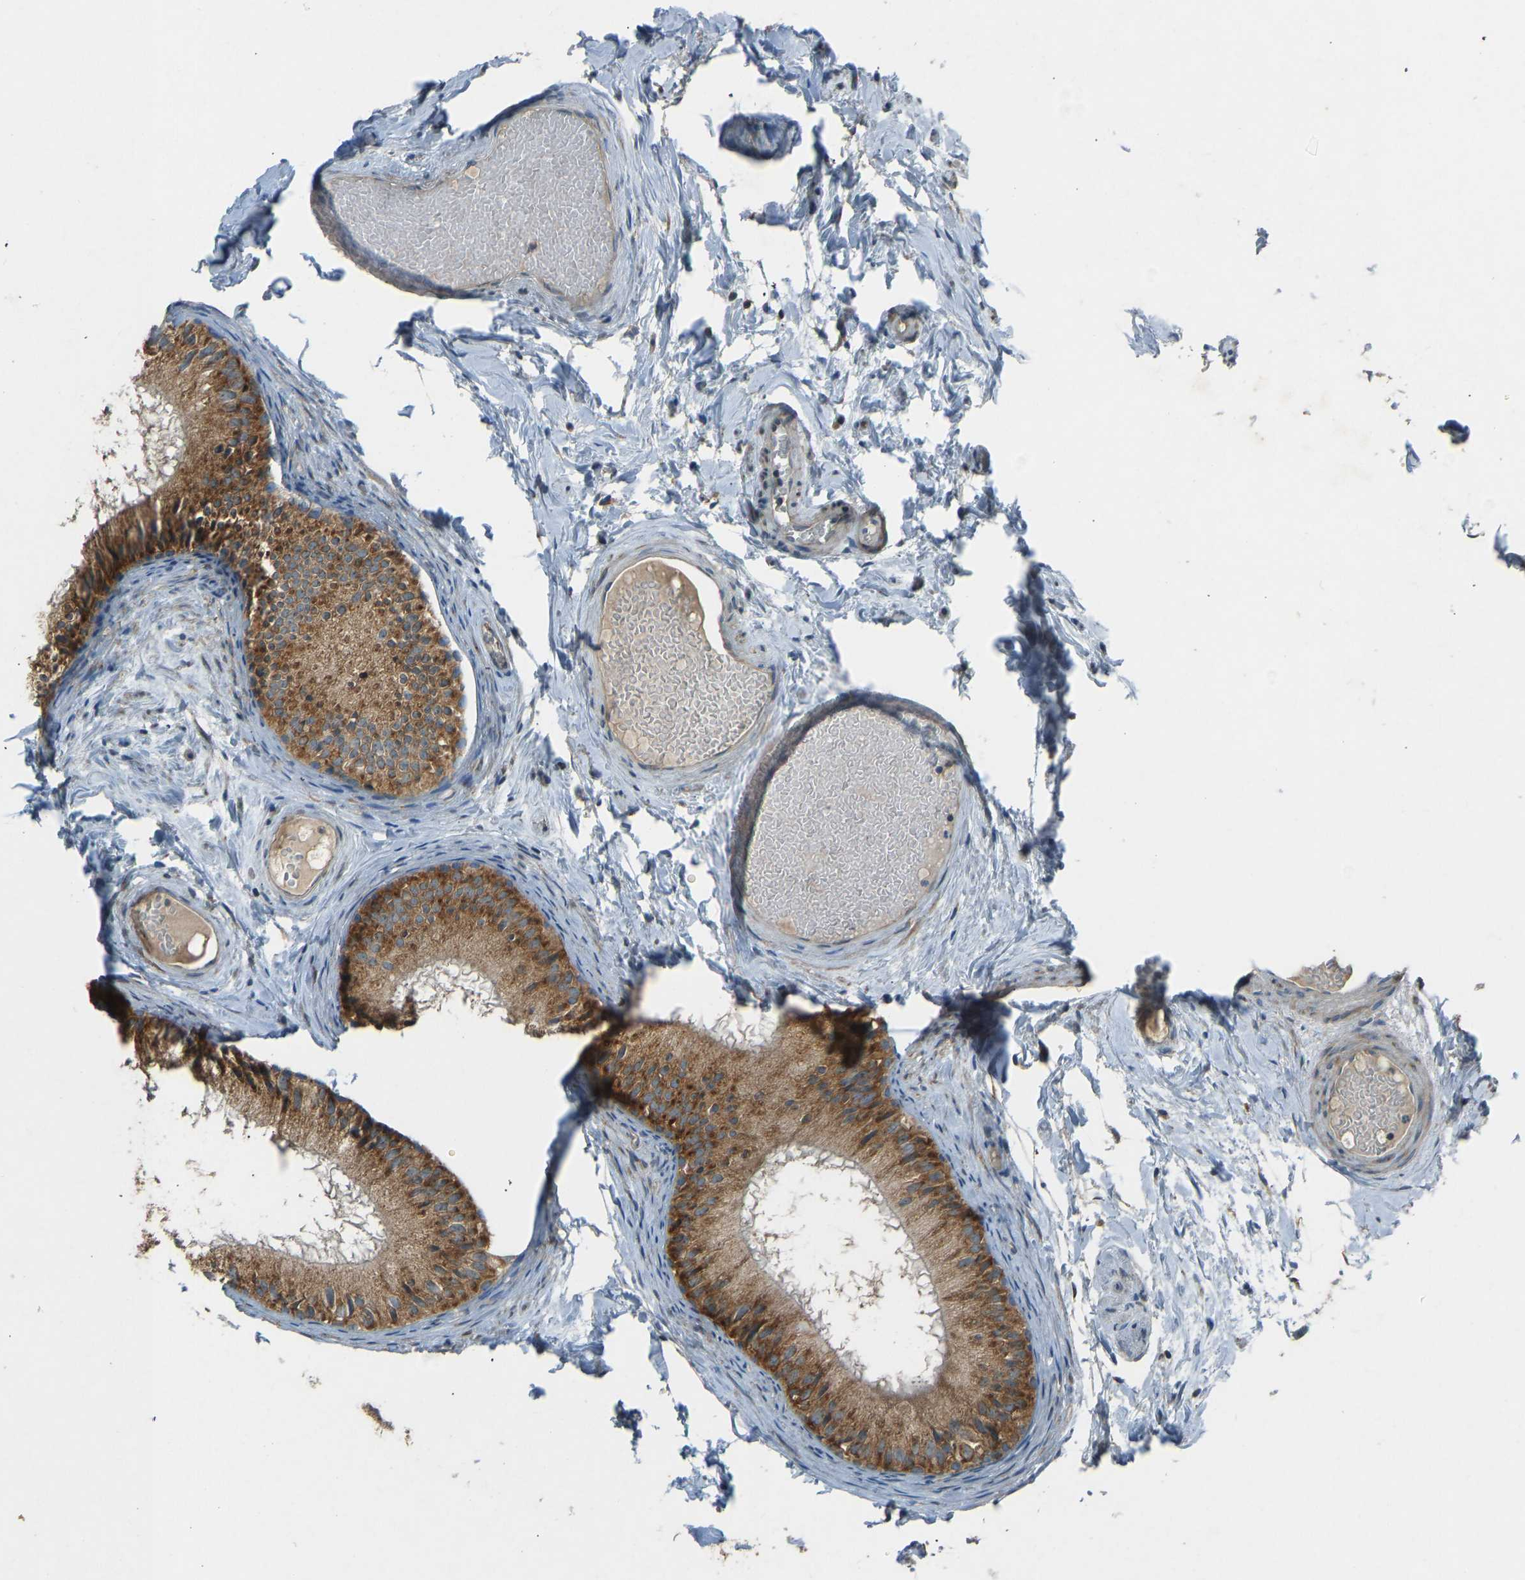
{"staining": {"intensity": "strong", "quantity": ">75%", "location": "cytoplasmic/membranous"}, "tissue": "epididymis", "cell_type": "Glandular cells", "image_type": "normal", "snomed": [{"axis": "morphology", "description": "Normal tissue, NOS"}, {"axis": "topography", "description": "Epididymis"}], "caption": "Immunohistochemical staining of normal epididymis displays strong cytoplasmic/membranous protein staining in approximately >75% of glandular cells.", "gene": "STAU2", "patient": {"sex": "male", "age": 46}}